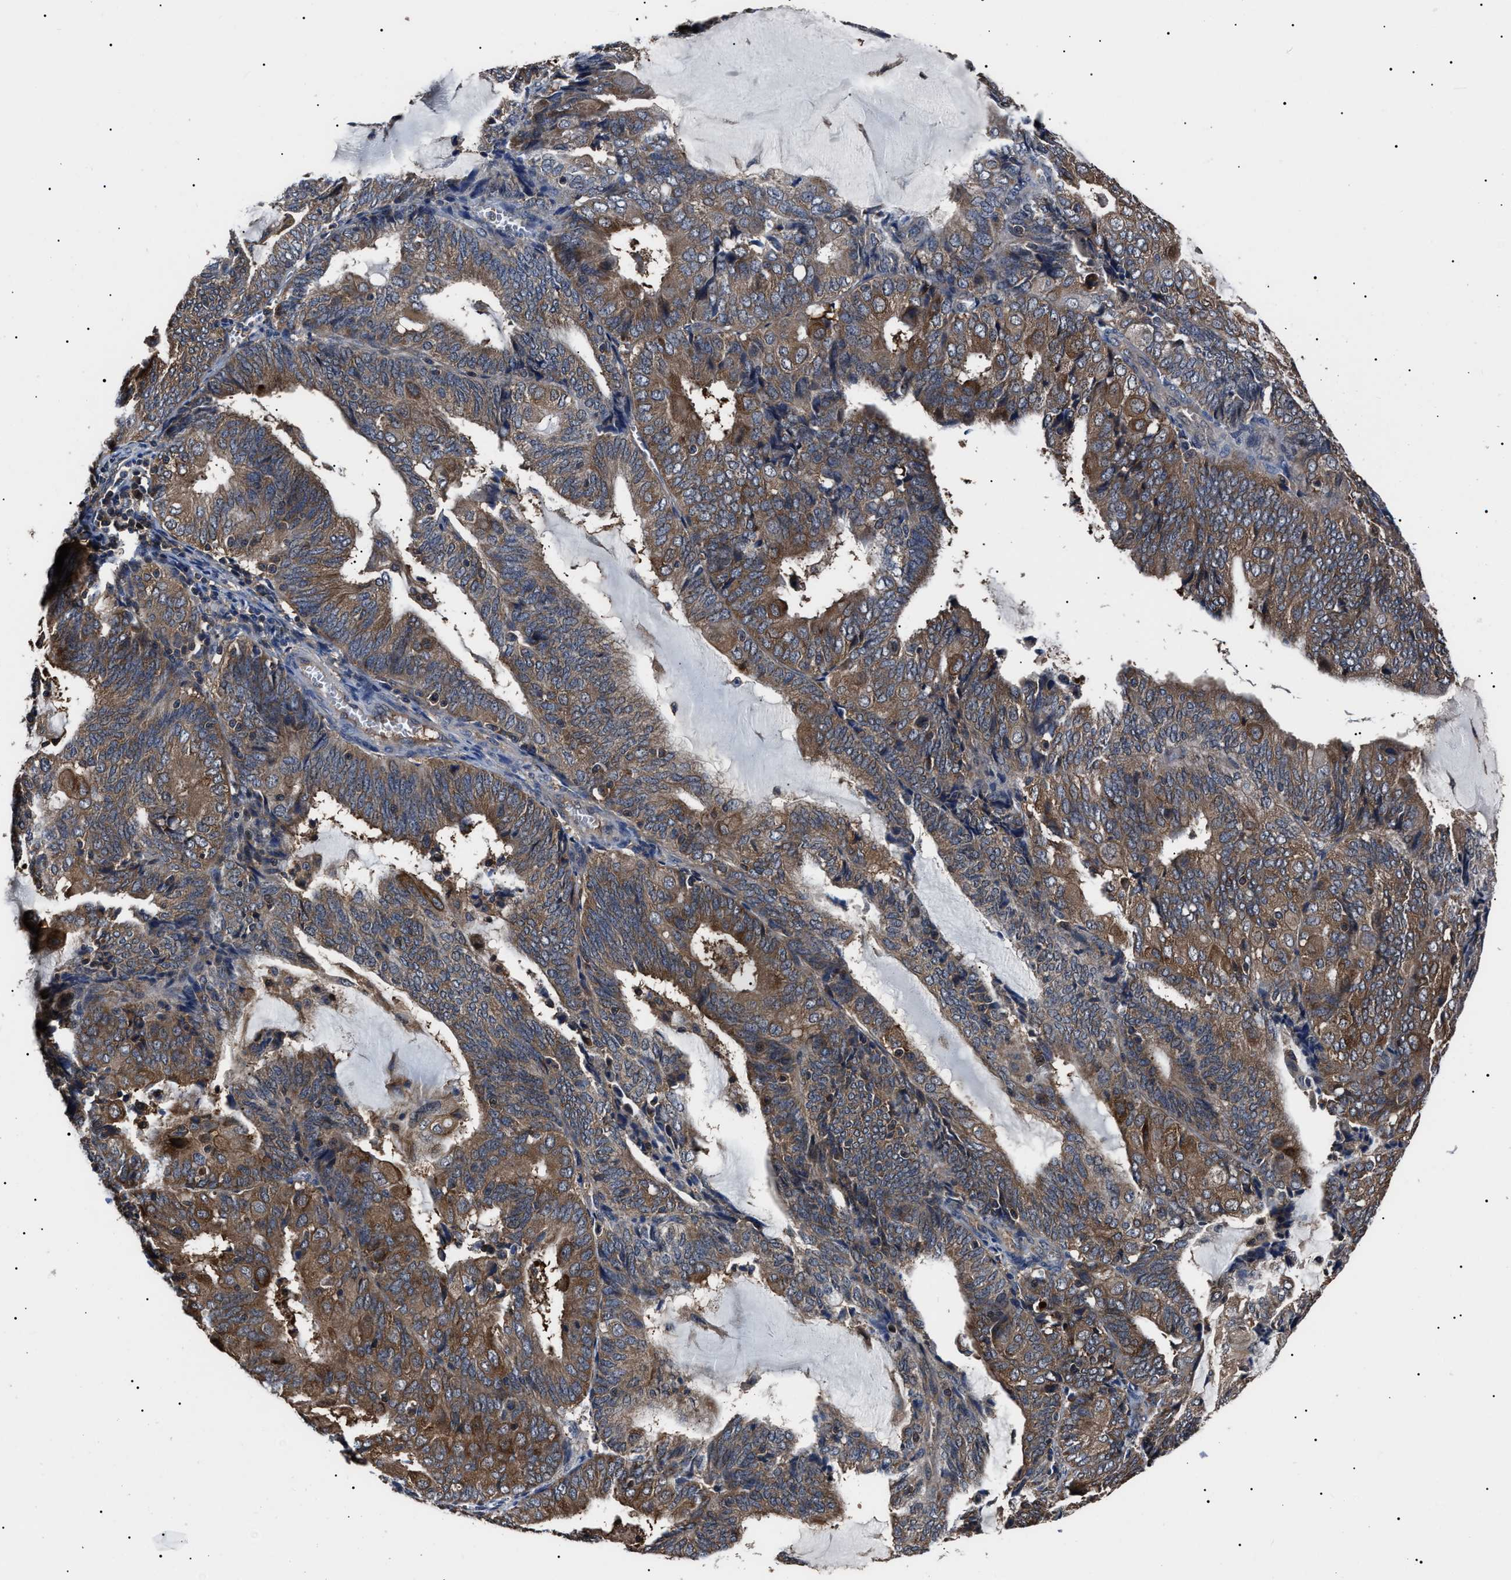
{"staining": {"intensity": "moderate", "quantity": ">75%", "location": "cytoplasmic/membranous"}, "tissue": "endometrial cancer", "cell_type": "Tumor cells", "image_type": "cancer", "snomed": [{"axis": "morphology", "description": "Adenocarcinoma, NOS"}, {"axis": "topography", "description": "Endometrium"}], "caption": "Protein staining exhibits moderate cytoplasmic/membranous positivity in about >75% of tumor cells in adenocarcinoma (endometrial).", "gene": "CCT8", "patient": {"sex": "female", "age": 81}}